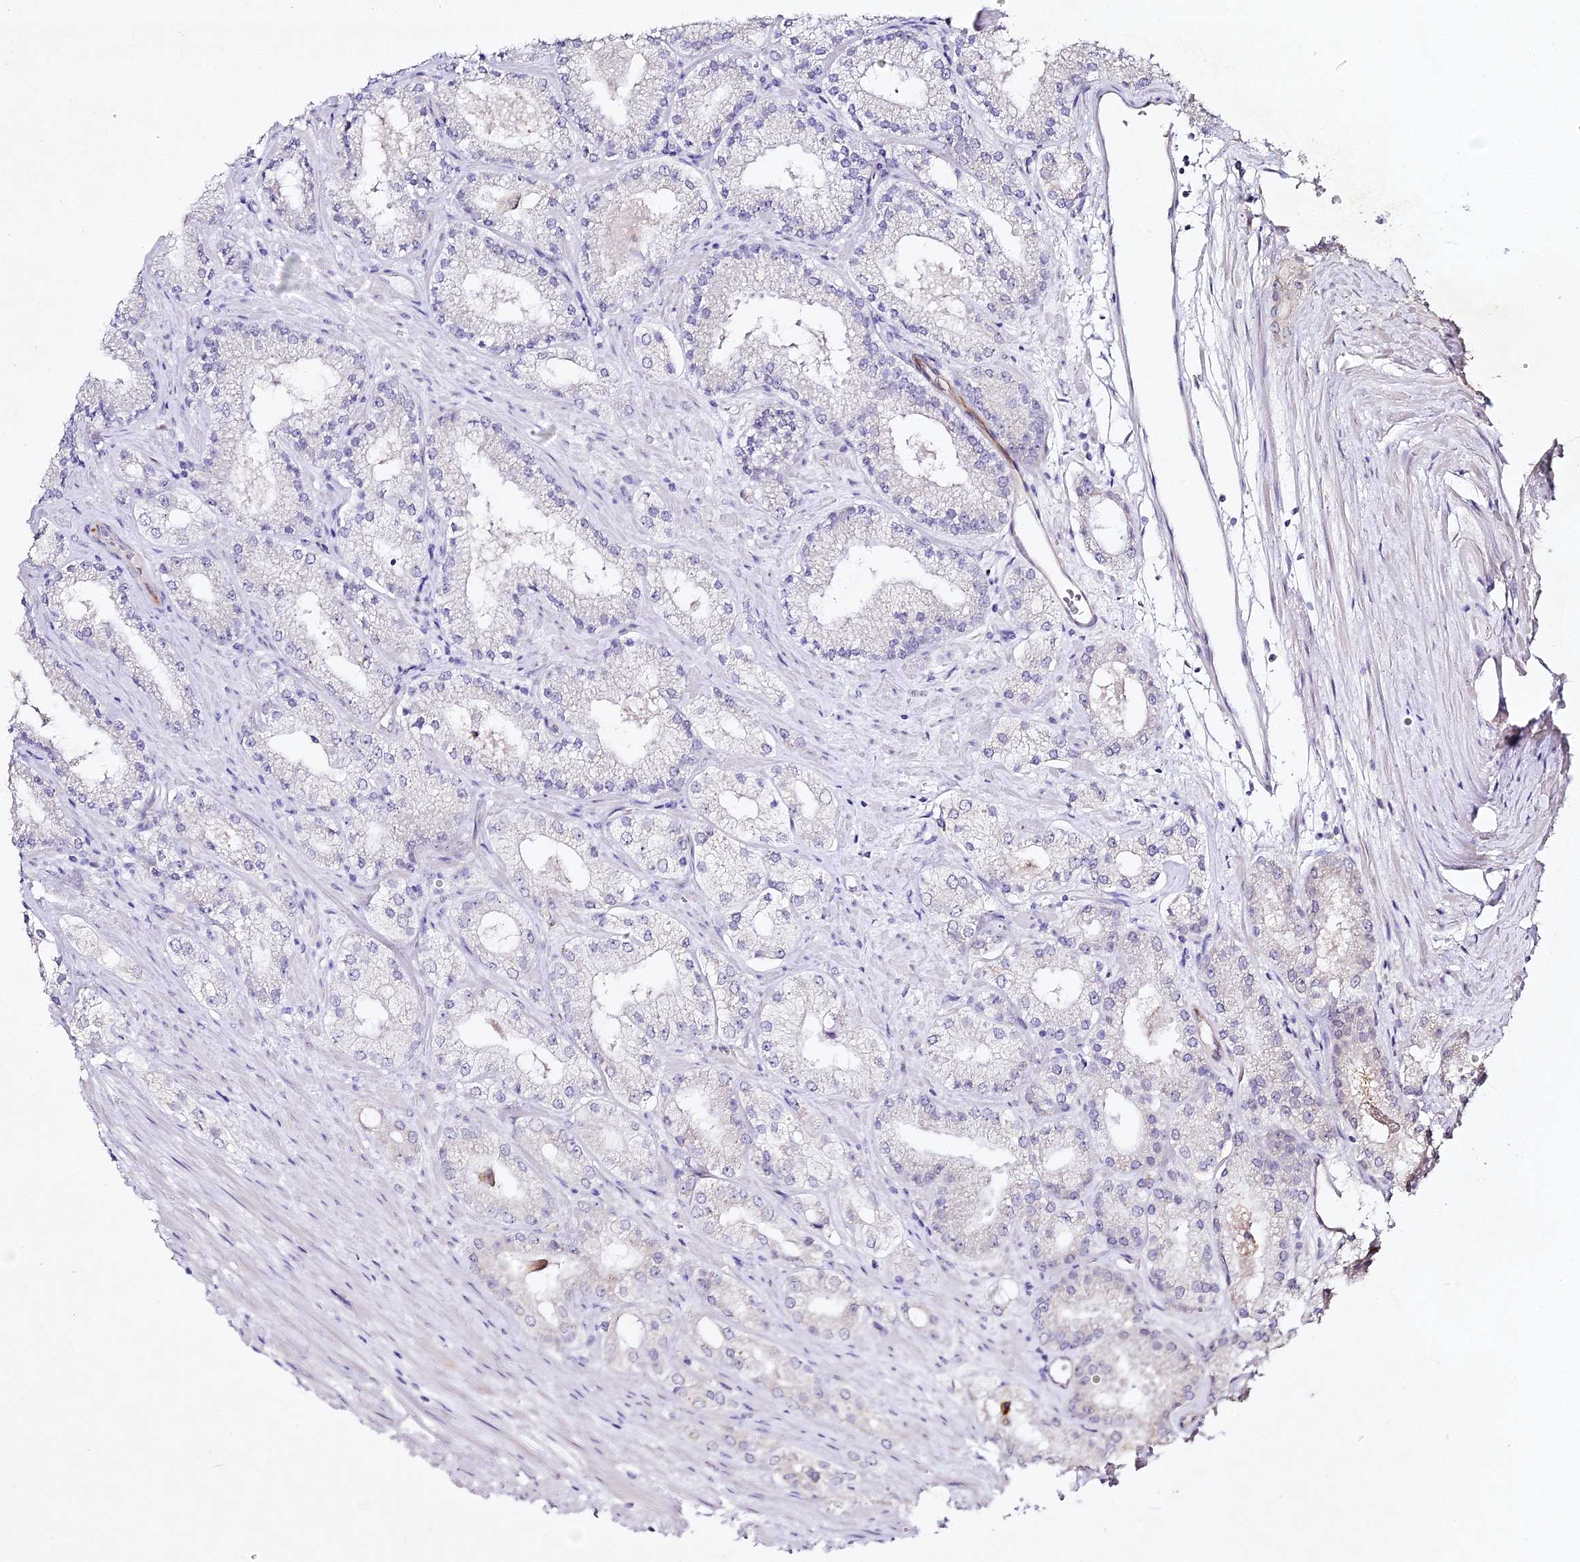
{"staining": {"intensity": "negative", "quantity": "none", "location": "none"}, "tissue": "prostate cancer", "cell_type": "Tumor cells", "image_type": "cancer", "snomed": [{"axis": "morphology", "description": "Adenocarcinoma, Low grade"}, {"axis": "topography", "description": "Prostate"}], "caption": "Tumor cells are negative for protein expression in human prostate cancer (adenocarcinoma (low-grade)). (Brightfield microscopy of DAB (3,3'-diaminobenzidine) IHC at high magnification).", "gene": "ALPG", "patient": {"sex": "male", "age": 69}}